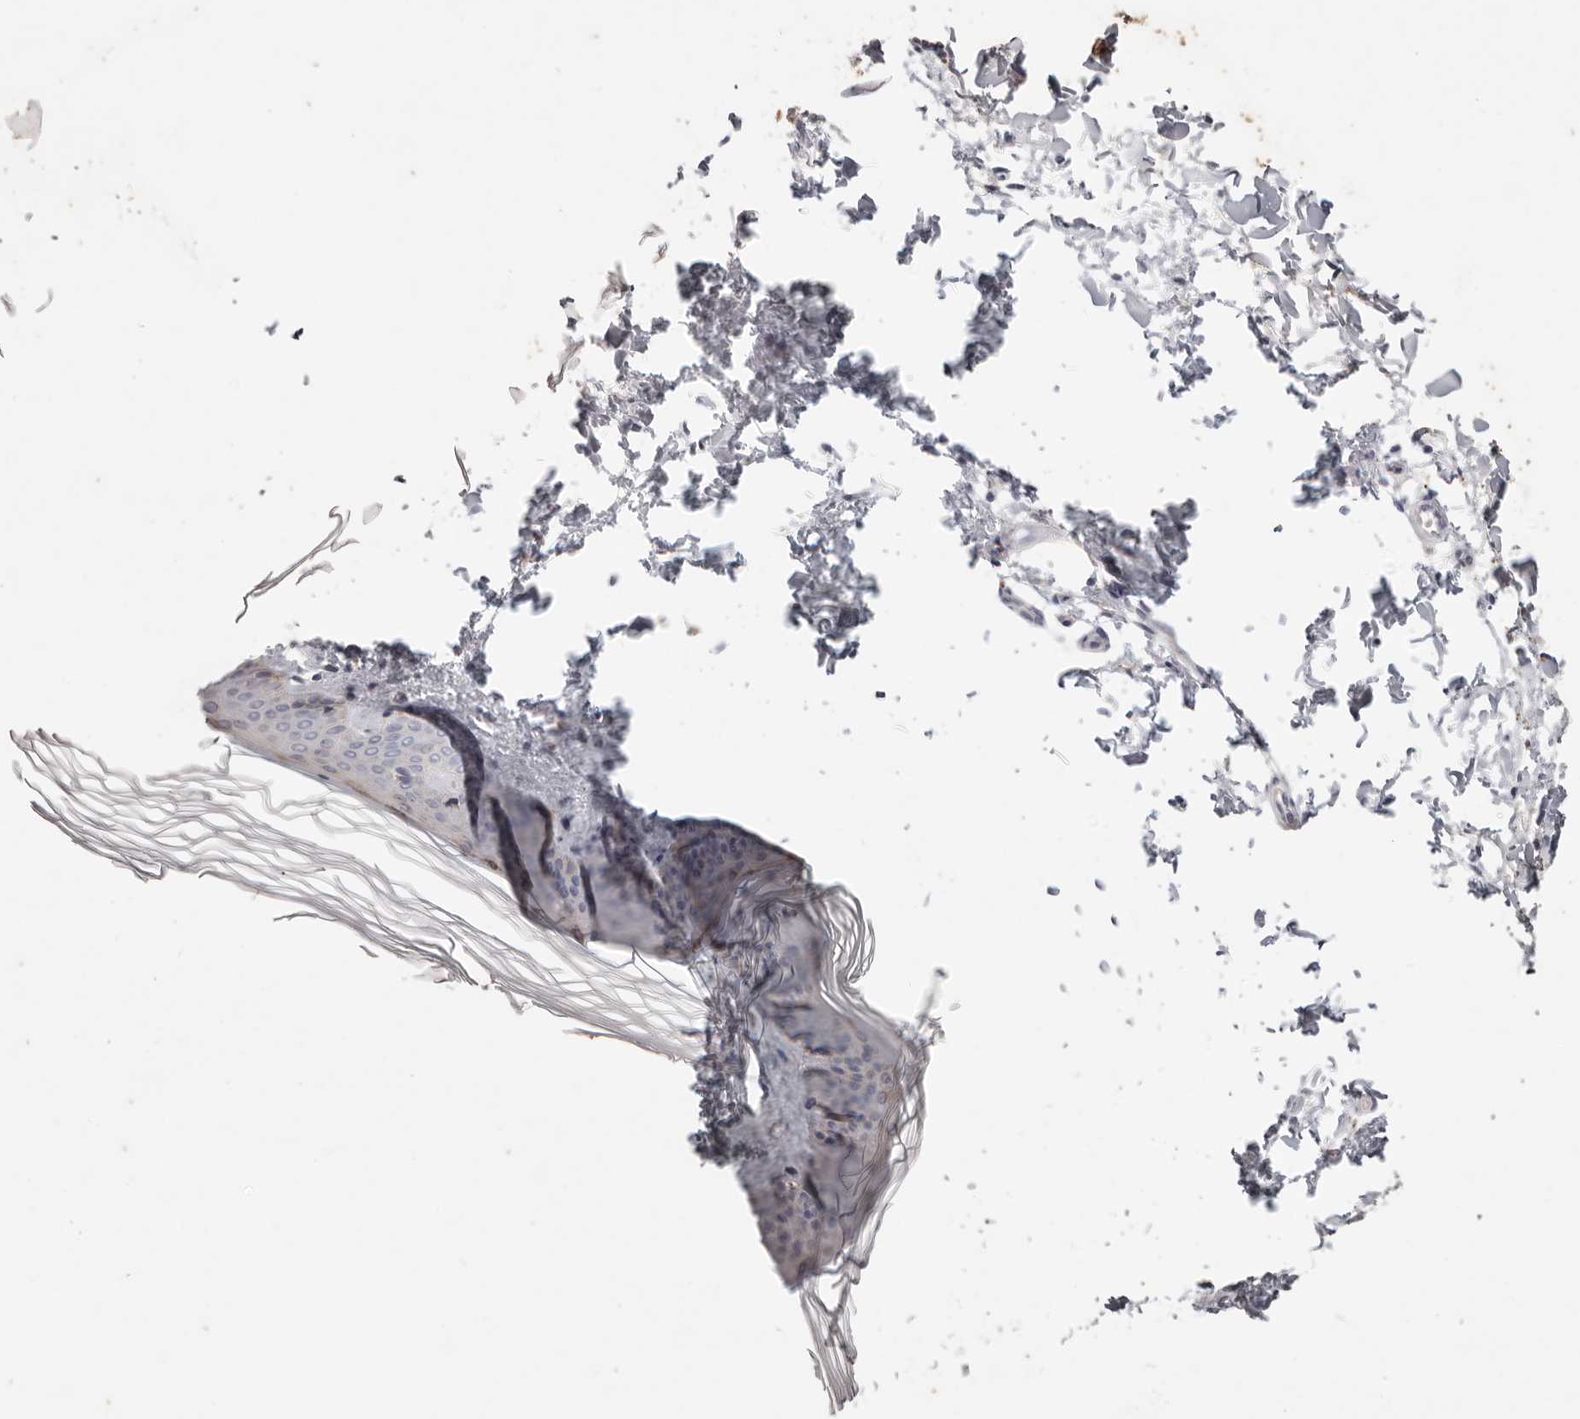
{"staining": {"intensity": "negative", "quantity": "none", "location": "none"}, "tissue": "skin", "cell_type": "Fibroblasts", "image_type": "normal", "snomed": [{"axis": "morphology", "description": "Normal tissue, NOS"}, {"axis": "topography", "description": "Skin"}], "caption": "Fibroblasts show no significant expression in normal skin. The staining was performed using DAB (3,3'-diaminobenzidine) to visualize the protein expression in brown, while the nuclei were stained in blue with hematoxylin (Magnification: 20x).", "gene": "WDR77", "patient": {"sex": "female", "age": 27}}